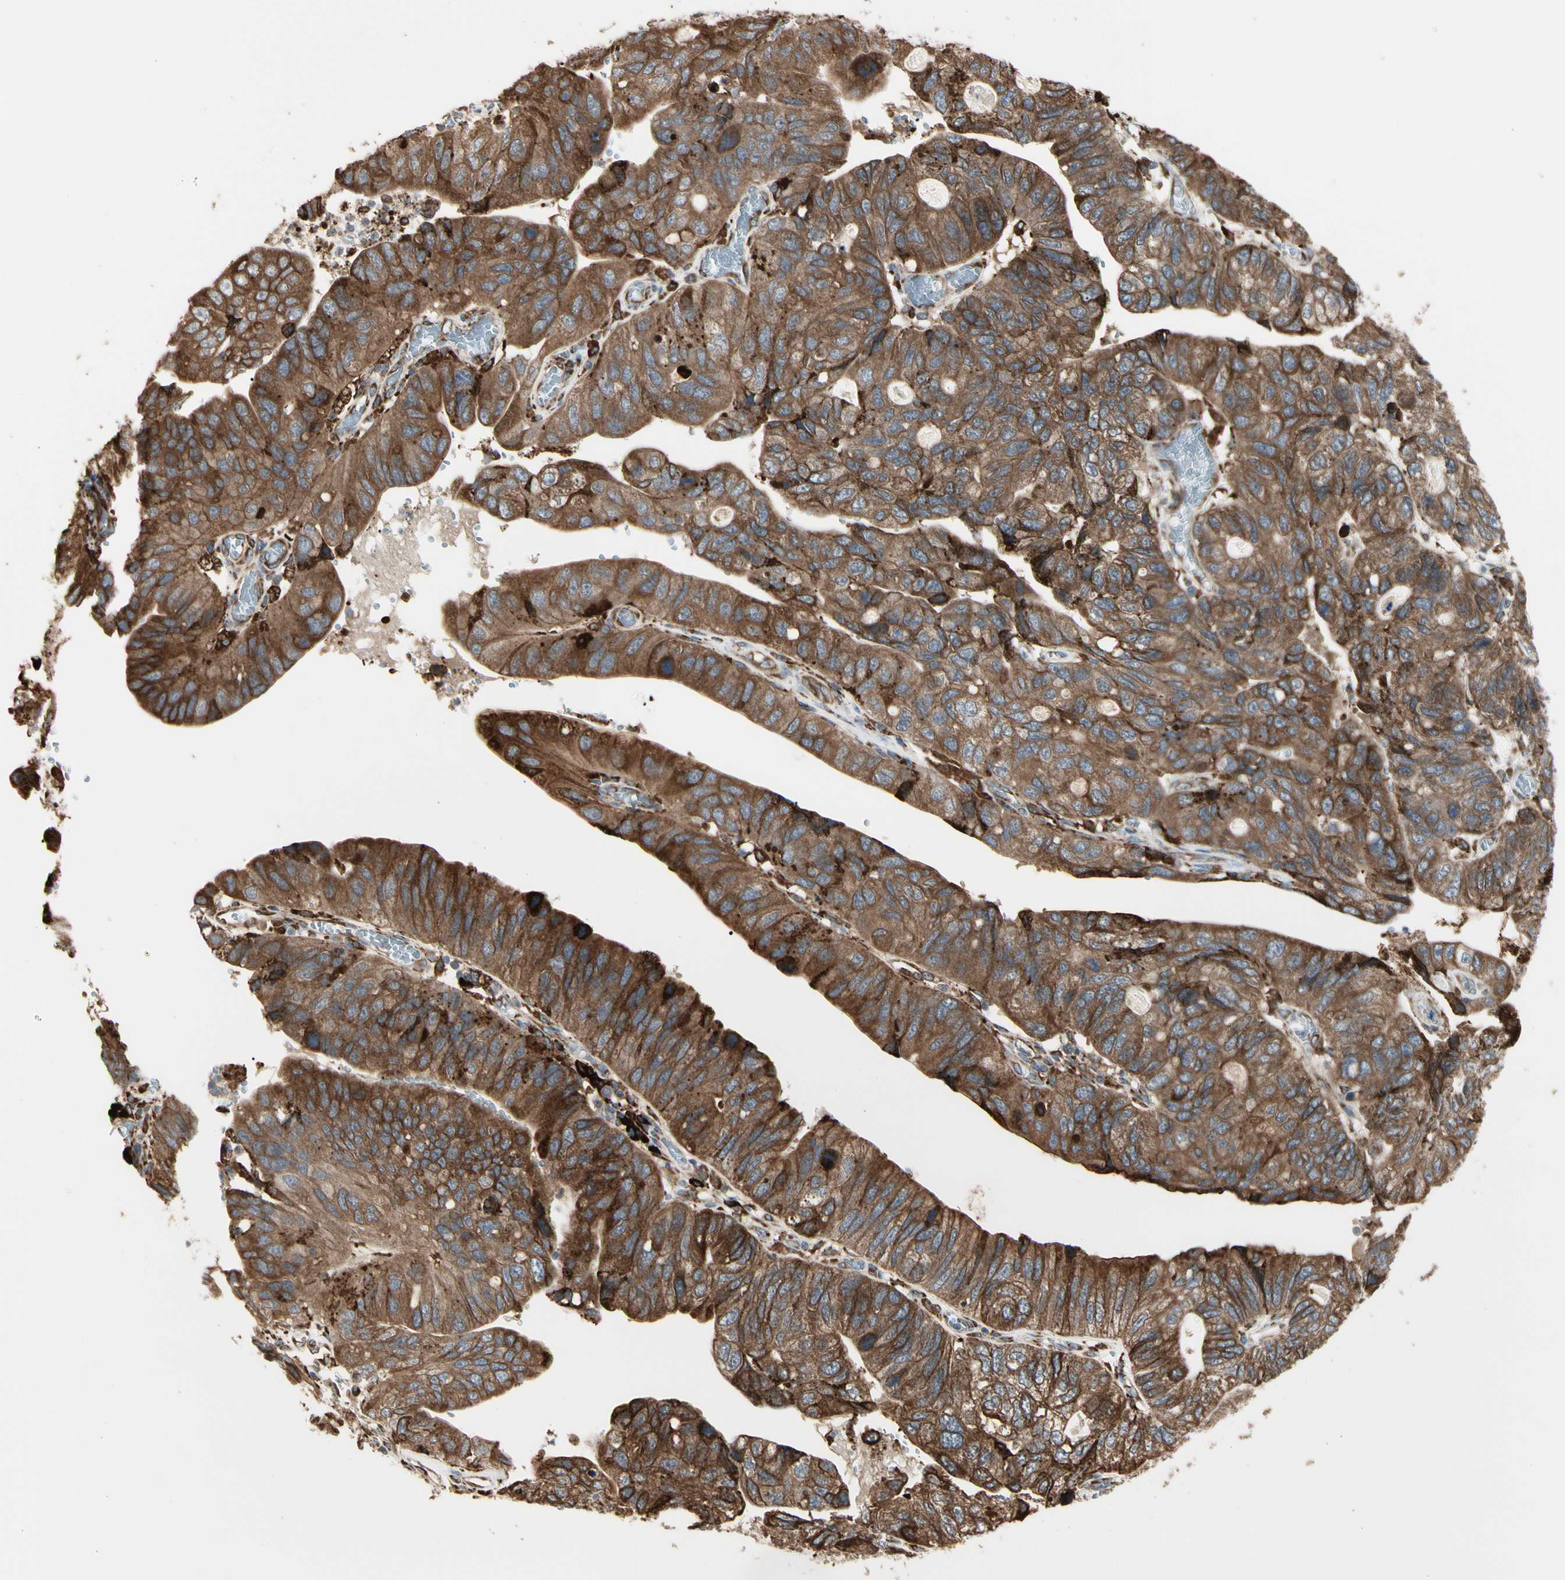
{"staining": {"intensity": "strong", "quantity": ">75%", "location": "cytoplasmic/membranous"}, "tissue": "stomach cancer", "cell_type": "Tumor cells", "image_type": "cancer", "snomed": [{"axis": "morphology", "description": "Adenocarcinoma, NOS"}, {"axis": "topography", "description": "Stomach"}], "caption": "Human adenocarcinoma (stomach) stained with a brown dye exhibits strong cytoplasmic/membranous positive positivity in approximately >75% of tumor cells.", "gene": "HSP90B1", "patient": {"sex": "male", "age": 59}}